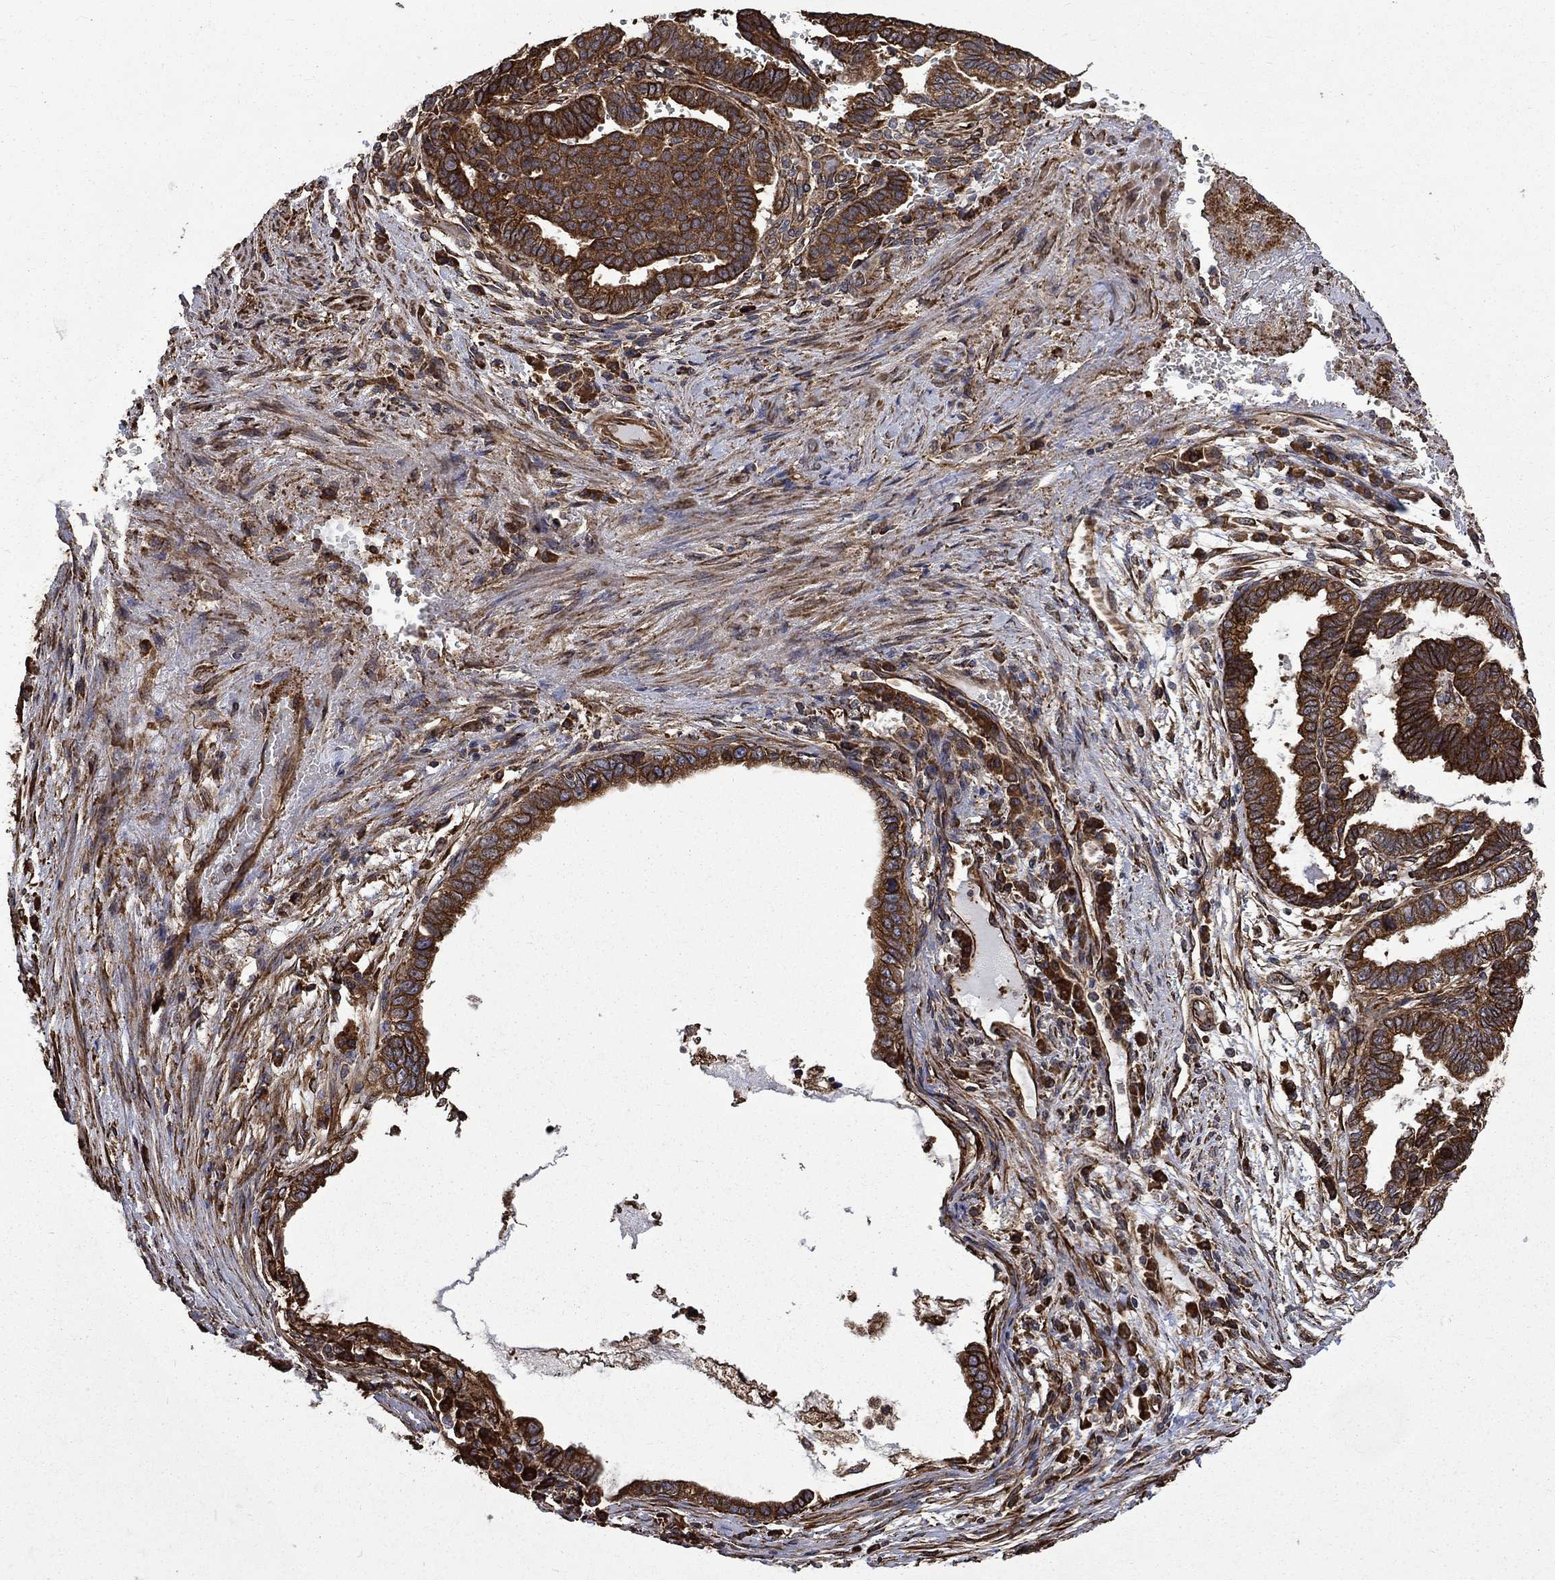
{"staining": {"intensity": "strong", "quantity": "25%-75%", "location": "cytoplasmic/membranous"}, "tissue": "stomach cancer", "cell_type": "Tumor cells", "image_type": "cancer", "snomed": [{"axis": "morphology", "description": "Adenocarcinoma, NOS"}, {"axis": "topography", "description": "Stomach"}], "caption": "An image of human stomach cancer stained for a protein demonstrates strong cytoplasmic/membranous brown staining in tumor cells. Using DAB (3,3'-diaminobenzidine) (brown) and hematoxylin (blue) stains, captured at high magnification using brightfield microscopy.", "gene": "CUTC", "patient": {"sex": "male", "age": 83}}